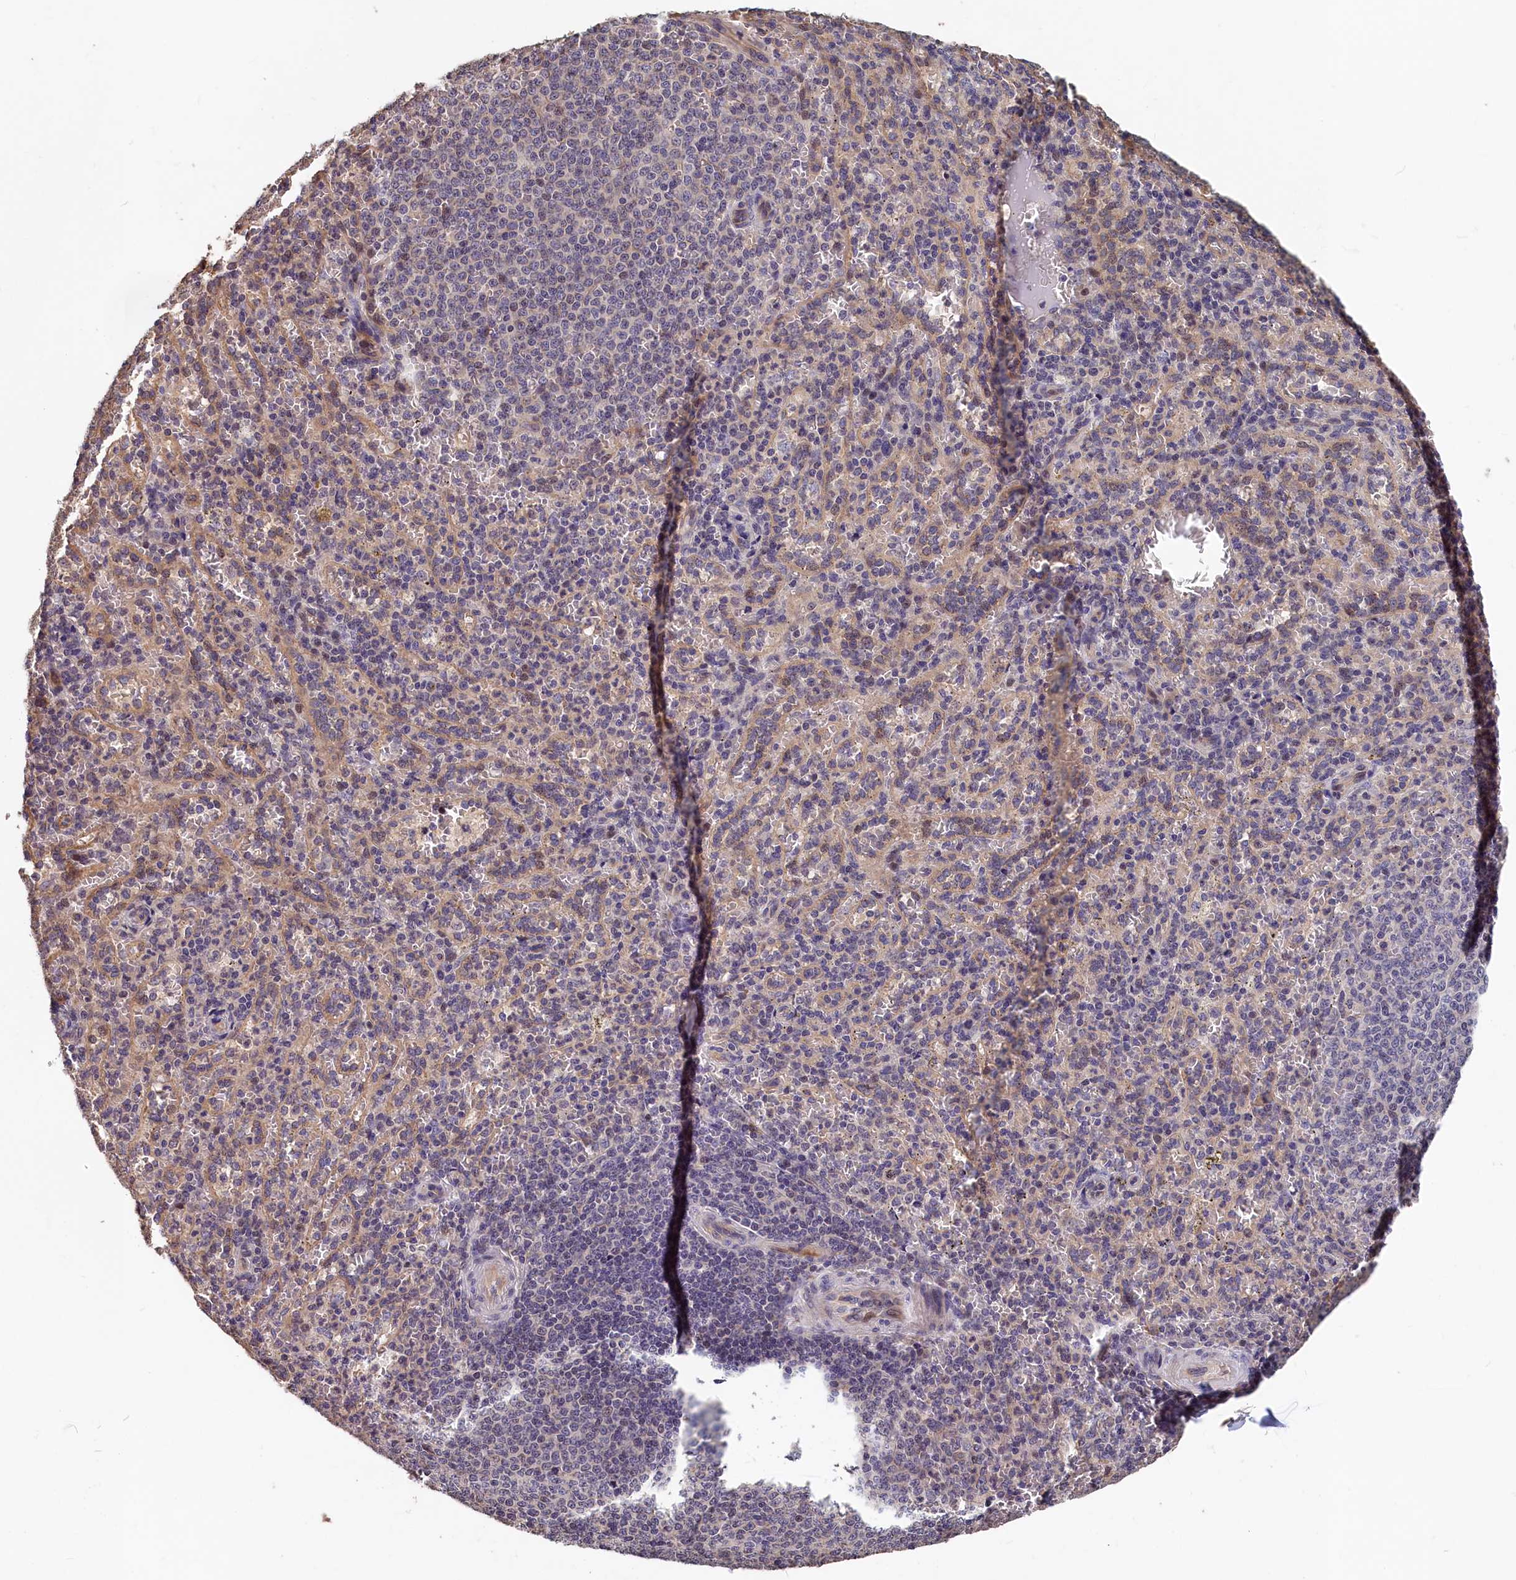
{"staining": {"intensity": "negative", "quantity": "none", "location": "none"}, "tissue": "spleen", "cell_type": "Cells in red pulp", "image_type": "normal", "snomed": [{"axis": "morphology", "description": "Normal tissue, NOS"}, {"axis": "topography", "description": "Spleen"}], "caption": "The photomicrograph displays no significant staining in cells in red pulp of spleen. (DAB immunohistochemistry (IHC) with hematoxylin counter stain).", "gene": "TMEM116", "patient": {"sex": "female", "age": 21}}